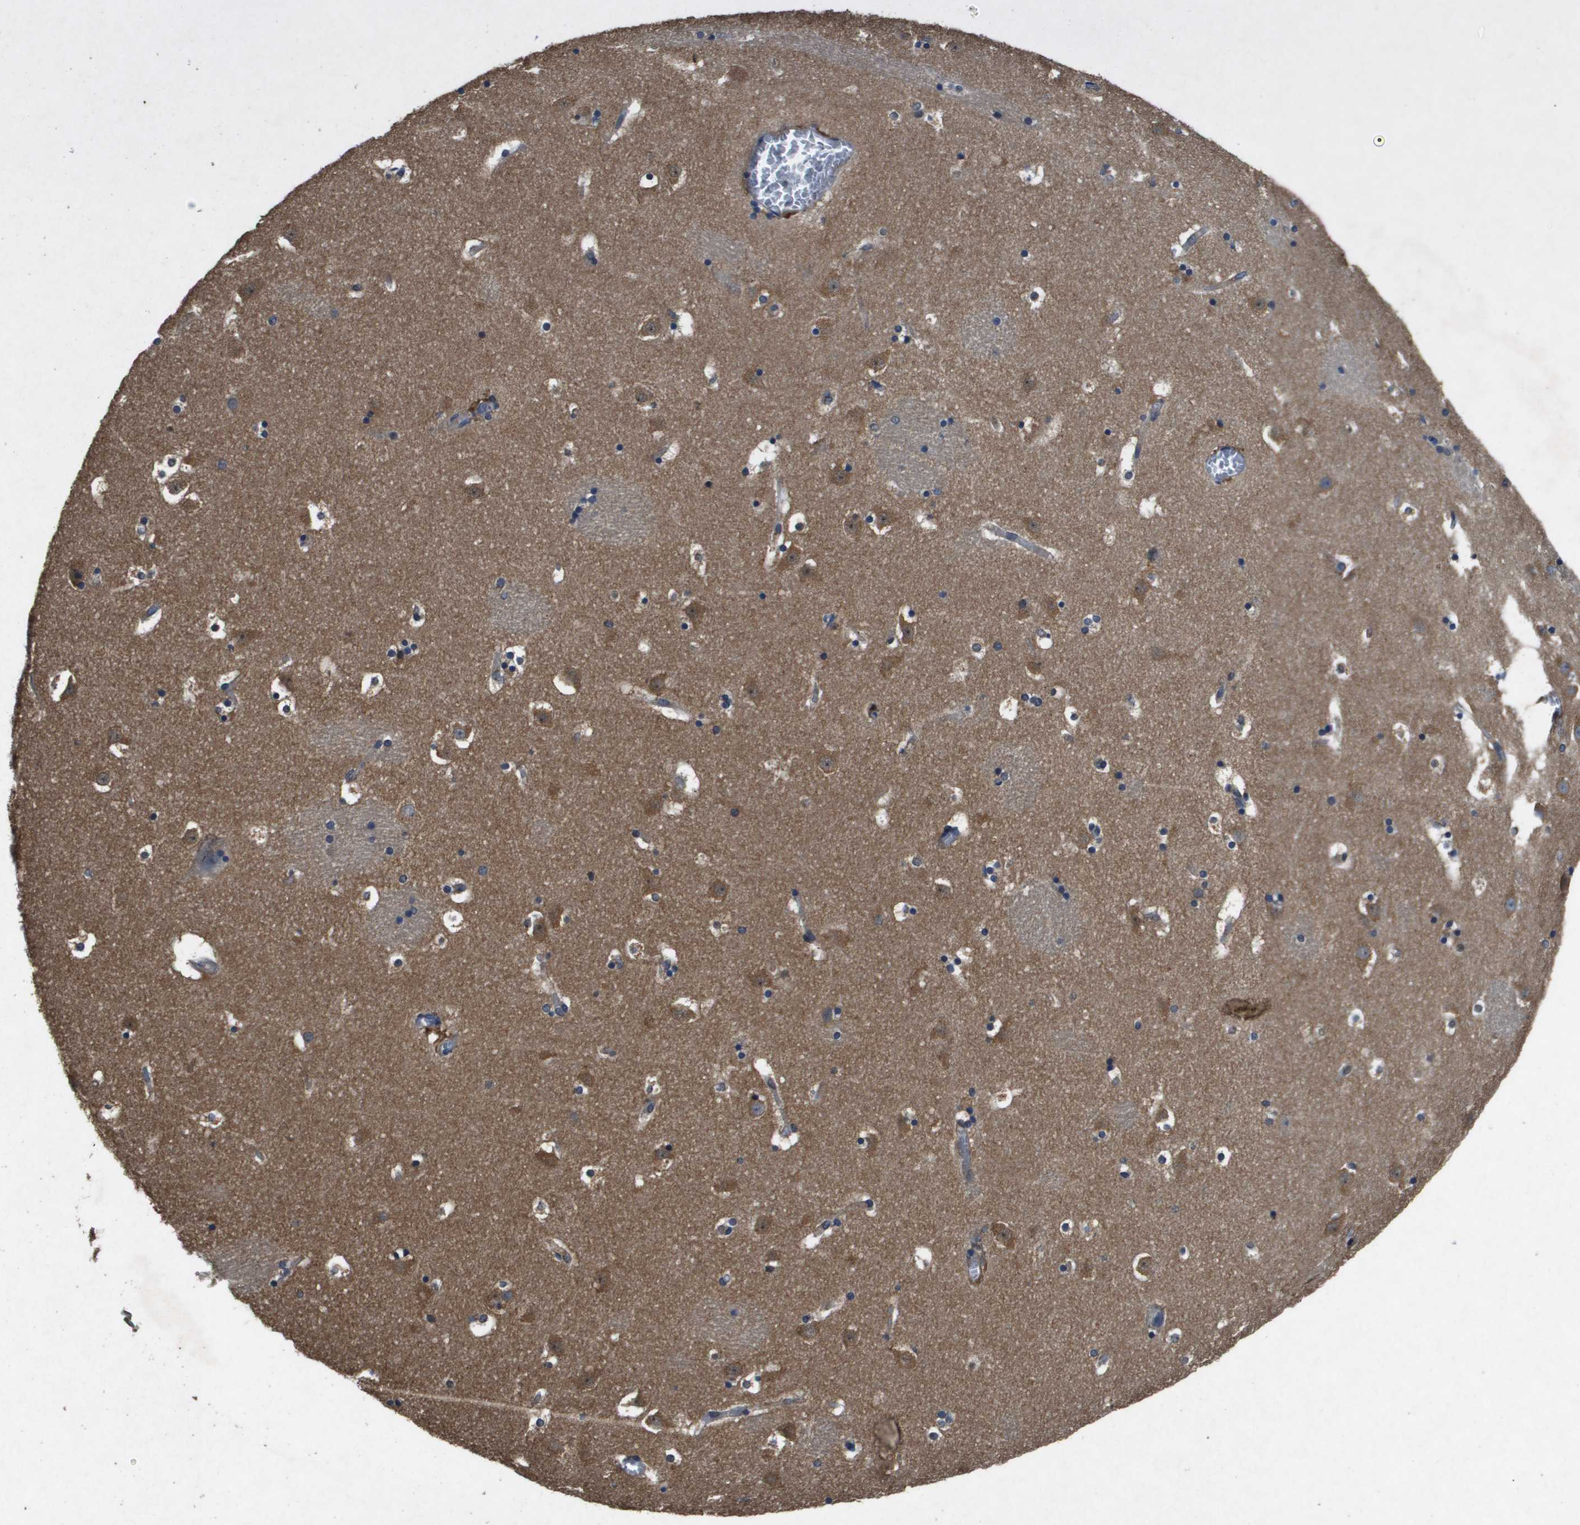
{"staining": {"intensity": "moderate", "quantity": ">75%", "location": "cytoplasmic/membranous"}, "tissue": "caudate", "cell_type": "Glial cells", "image_type": "normal", "snomed": [{"axis": "morphology", "description": "Normal tissue, NOS"}, {"axis": "topography", "description": "Lateral ventricle wall"}], "caption": "Approximately >75% of glial cells in normal caudate show moderate cytoplasmic/membranous protein staining as visualized by brown immunohistochemical staining.", "gene": "PTPRT", "patient": {"sex": "male", "age": 45}}